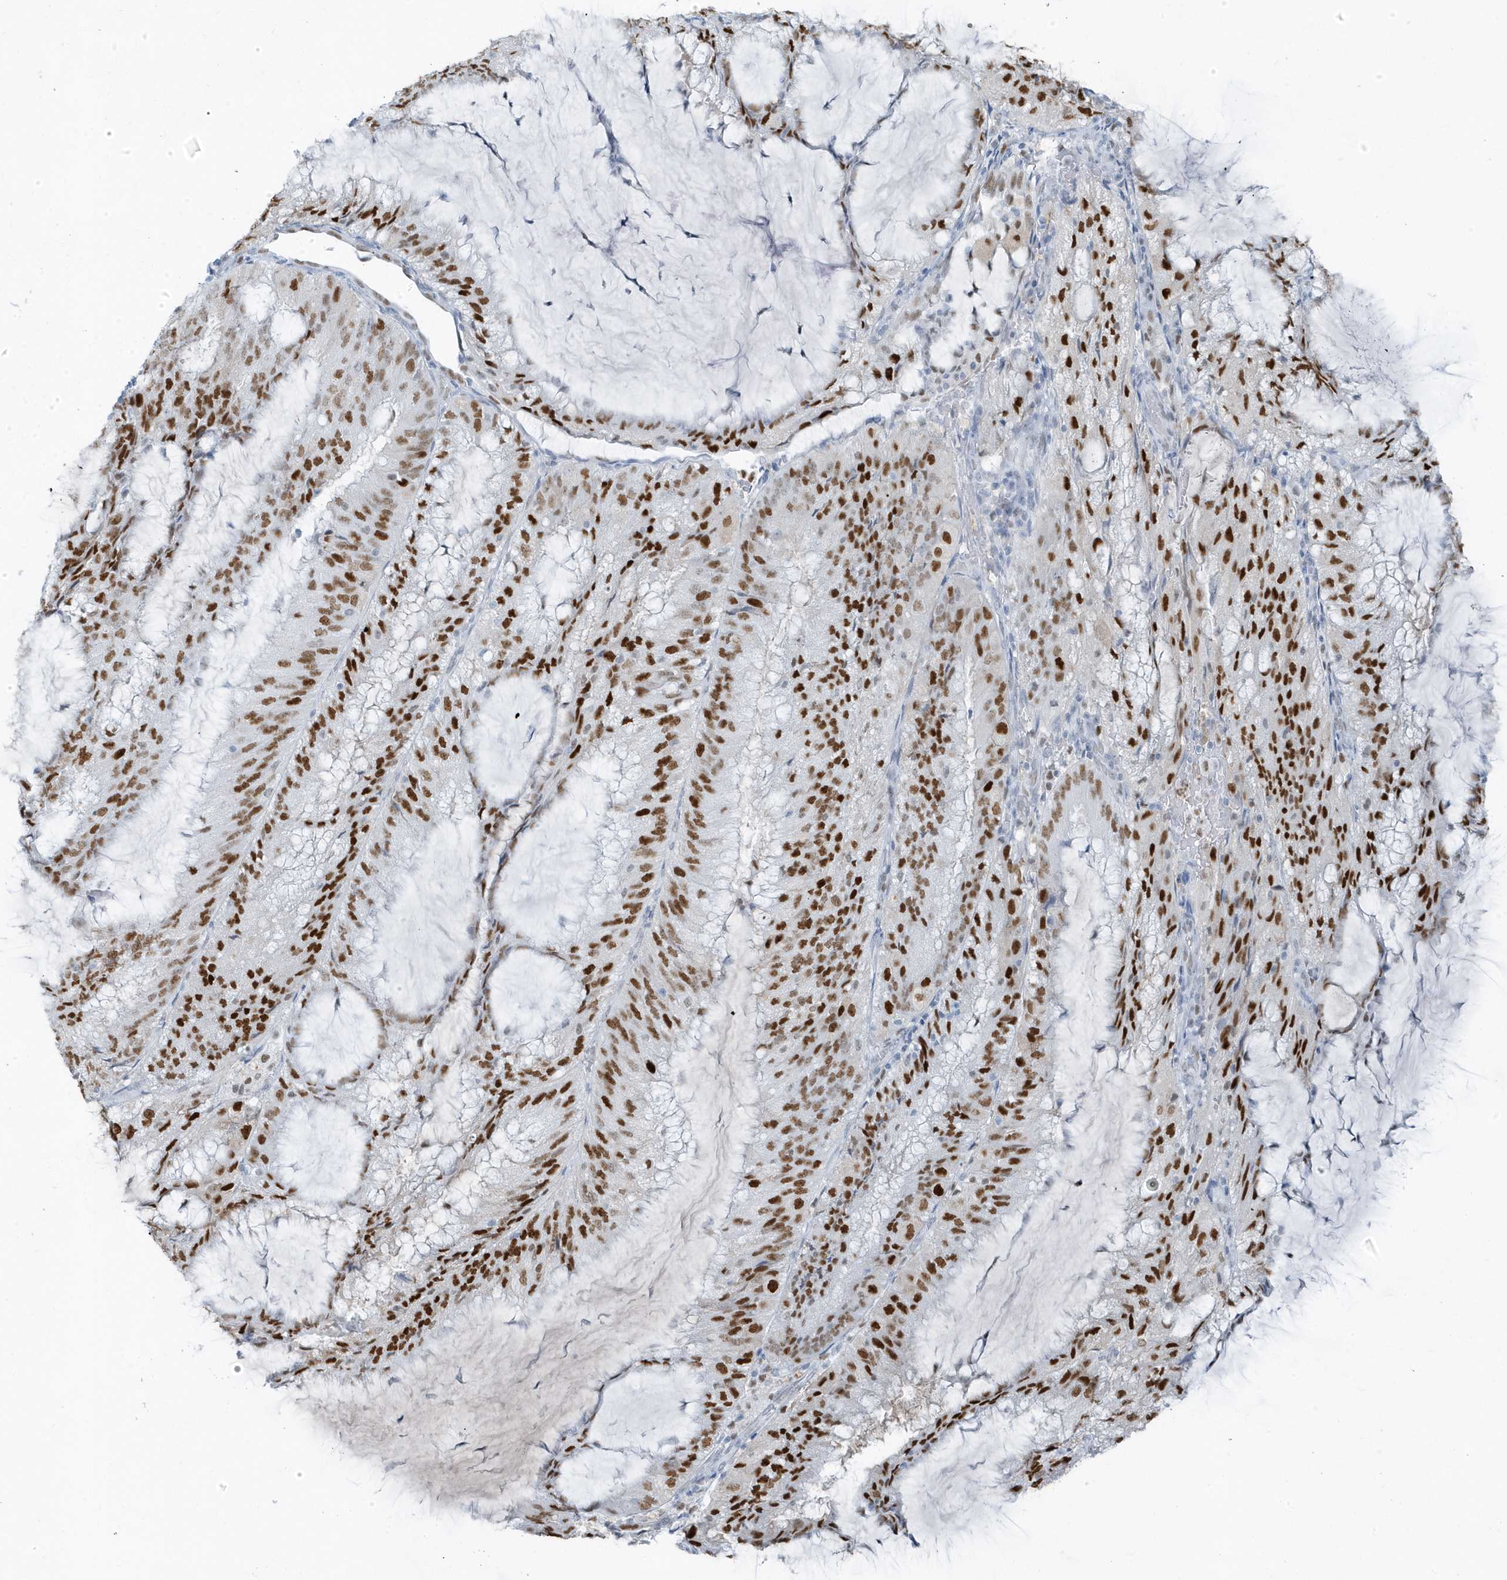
{"staining": {"intensity": "strong", "quantity": ">75%", "location": "nuclear"}, "tissue": "endometrial cancer", "cell_type": "Tumor cells", "image_type": "cancer", "snomed": [{"axis": "morphology", "description": "Adenocarcinoma, NOS"}, {"axis": "topography", "description": "Endometrium"}], "caption": "High-power microscopy captured an immunohistochemistry histopathology image of adenocarcinoma (endometrial), revealing strong nuclear positivity in approximately >75% of tumor cells.", "gene": "SMIM34", "patient": {"sex": "female", "age": 81}}